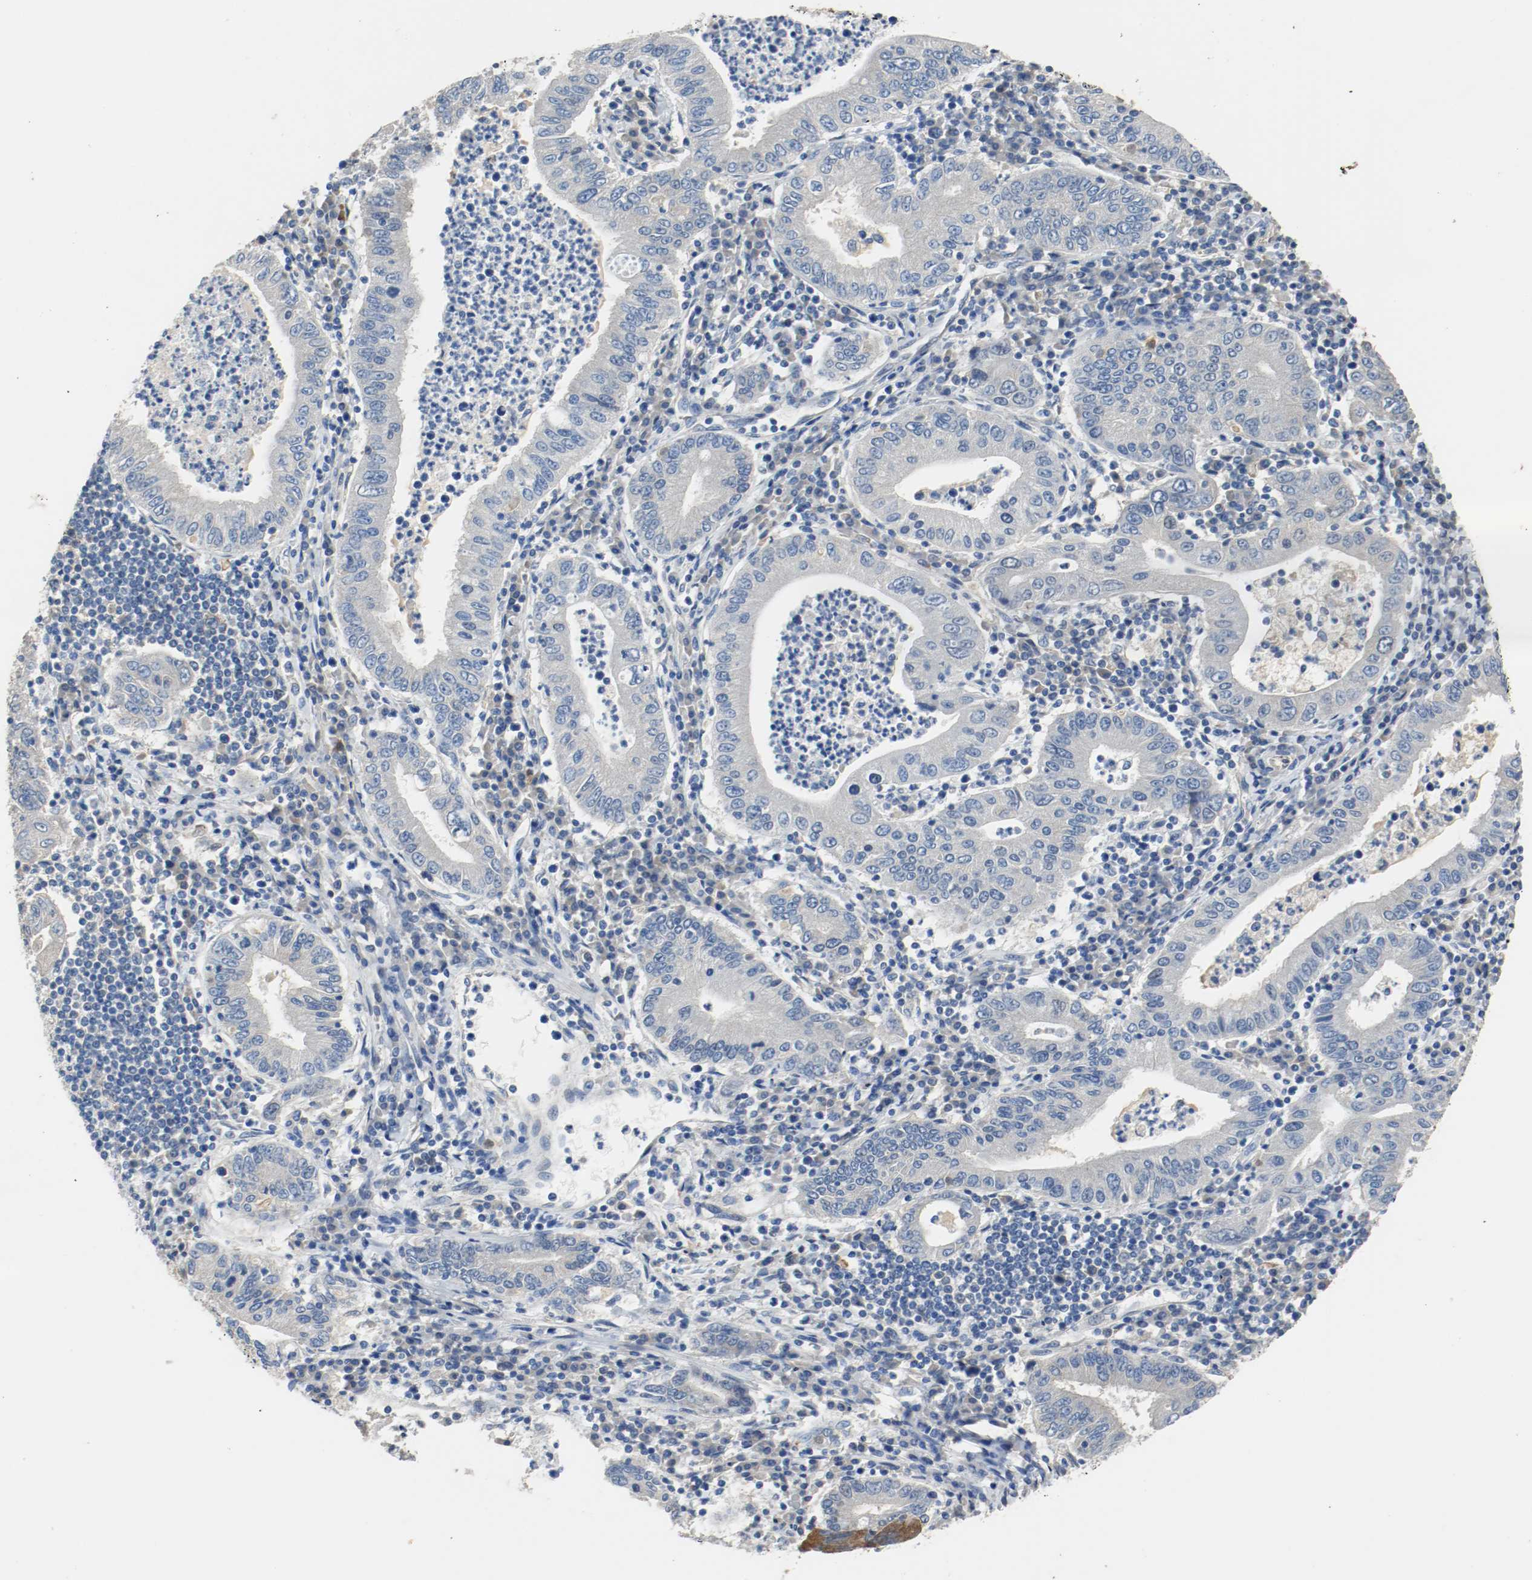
{"staining": {"intensity": "negative", "quantity": "none", "location": "none"}, "tissue": "stomach cancer", "cell_type": "Tumor cells", "image_type": "cancer", "snomed": [{"axis": "morphology", "description": "Normal tissue, NOS"}, {"axis": "morphology", "description": "Adenocarcinoma, NOS"}, {"axis": "topography", "description": "Esophagus"}, {"axis": "topography", "description": "Stomach, upper"}, {"axis": "topography", "description": "Peripheral nerve tissue"}], "caption": "This is a image of immunohistochemistry staining of stomach adenocarcinoma, which shows no positivity in tumor cells. (Stains: DAB immunohistochemistry (IHC) with hematoxylin counter stain, Microscopy: brightfield microscopy at high magnification).", "gene": "TUBA3D", "patient": {"sex": "male", "age": 62}}